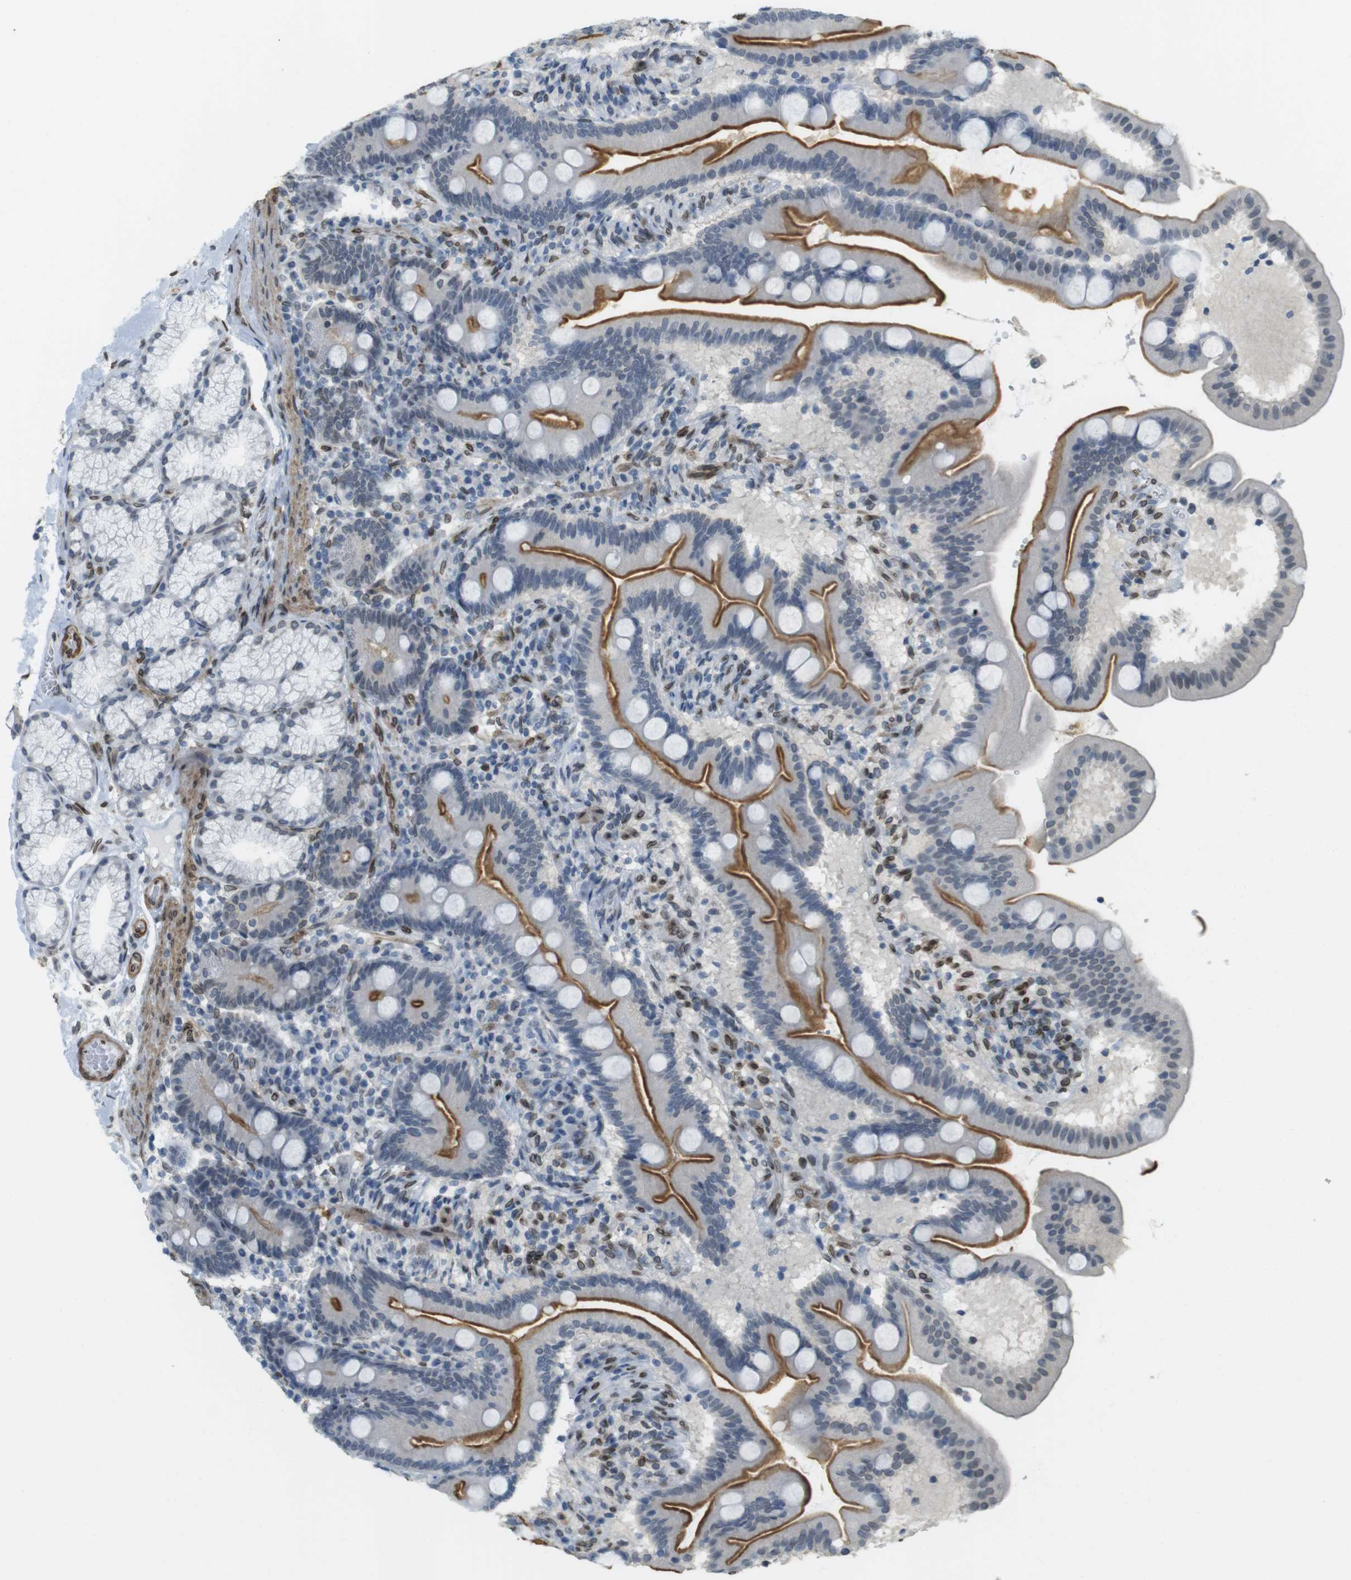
{"staining": {"intensity": "strong", "quantity": "25%-75%", "location": "cytoplasmic/membranous"}, "tissue": "duodenum", "cell_type": "Glandular cells", "image_type": "normal", "snomed": [{"axis": "morphology", "description": "Normal tissue, NOS"}, {"axis": "topography", "description": "Duodenum"}], "caption": "IHC staining of unremarkable duodenum, which reveals high levels of strong cytoplasmic/membranous staining in approximately 25%-75% of glandular cells indicating strong cytoplasmic/membranous protein positivity. The staining was performed using DAB (brown) for protein detection and nuclei were counterstained in hematoxylin (blue).", "gene": "ARL6IP6", "patient": {"sex": "male", "age": 54}}